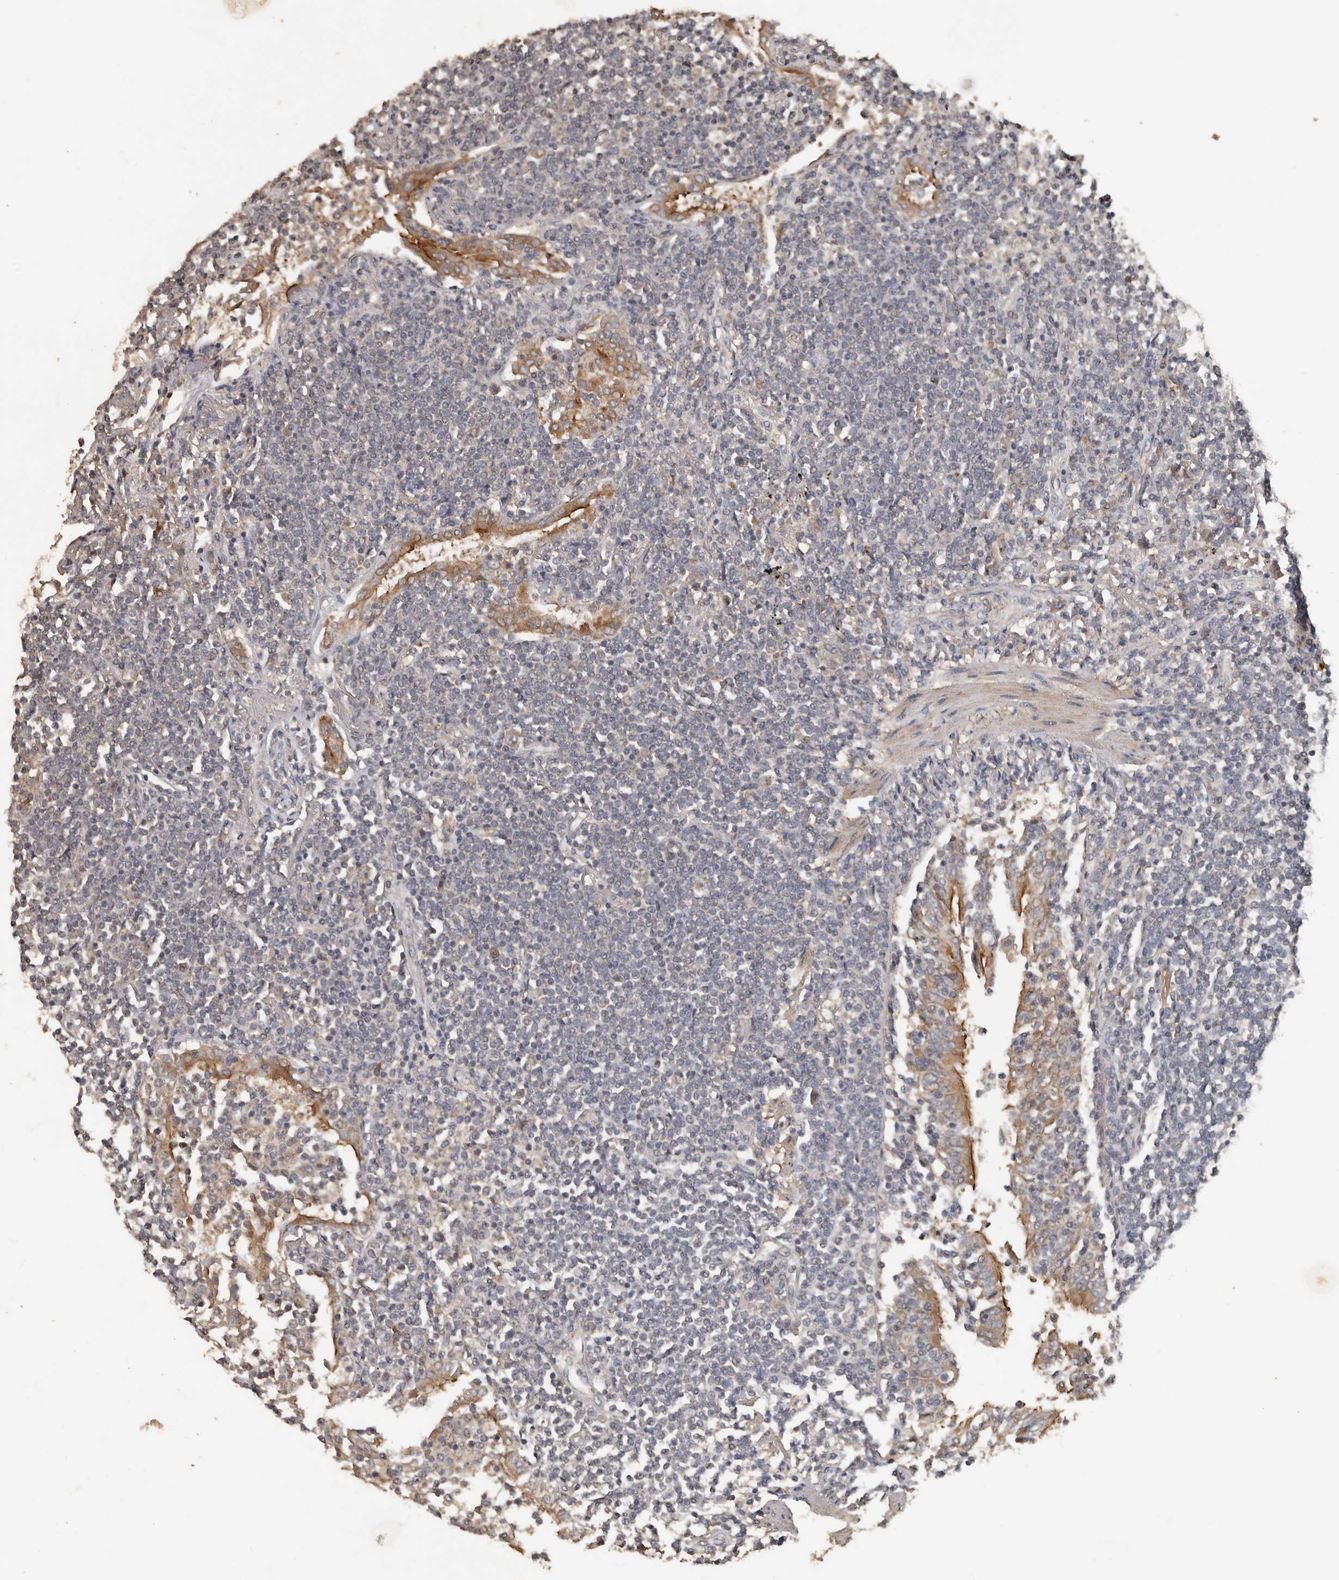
{"staining": {"intensity": "negative", "quantity": "none", "location": "none"}, "tissue": "lymphoma", "cell_type": "Tumor cells", "image_type": "cancer", "snomed": [{"axis": "morphology", "description": "Malignant lymphoma, non-Hodgkin's type, Low grade"}, {"axis": "topography", "description": "Lung"}], "caption": "DAB (3,3'-diaminobenzidine) immunohistochemical staining of human lymphoma demonstrates no significant expression in tumor cells.", "gene": "HYAL4", "patient": {"sex": "female", "age": 71}}